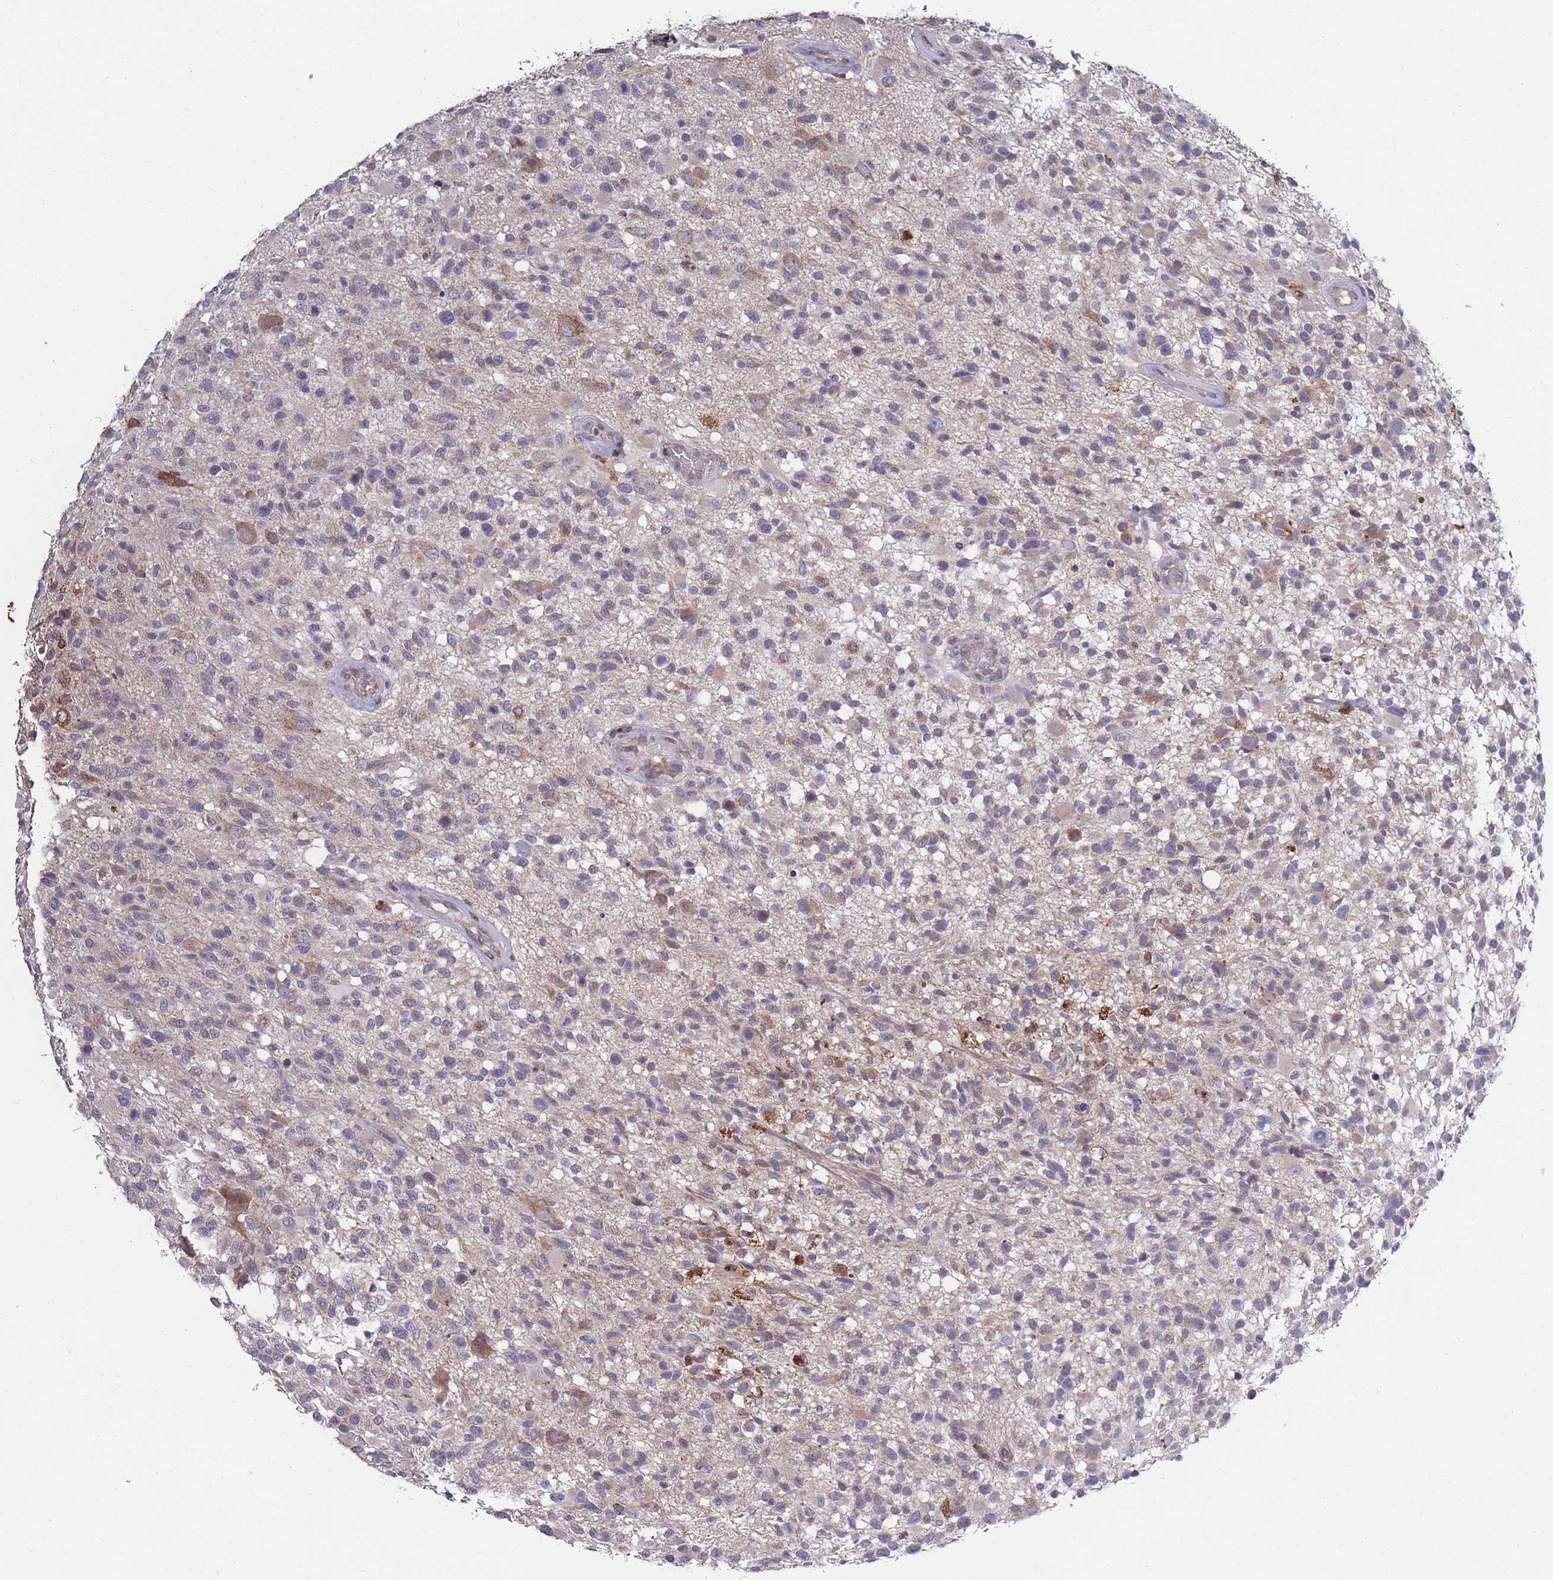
{"staining": {"intensity": "moderate", "quantity": "<25%", "location": "cytoplasmic/membranous"}, "tissue": "glioma", "cell_type": "Tumor cells", "image_type": "cancer", "snomed": [{"axis": "morphology", "description": "Glioma, malignant, High grade"}, {"axis": "morphology", "description": "Glioblastoma, NOS"}, {"axis": "topography", "description": "Brain"}], "caption": "Tumor cells display moderate cytoplasmic/membranous expression in about <25% of cells in high-grade glioma (malignant). The staining was performed using DAB (3,3'-diaminobenzidine) to visualize the protein expression in brown, while the nuclei were stained in blue with hematoxylin (Magnification: 20x).", "gene": "STIM2", "patient": {"sex": "male", "age": 60}}